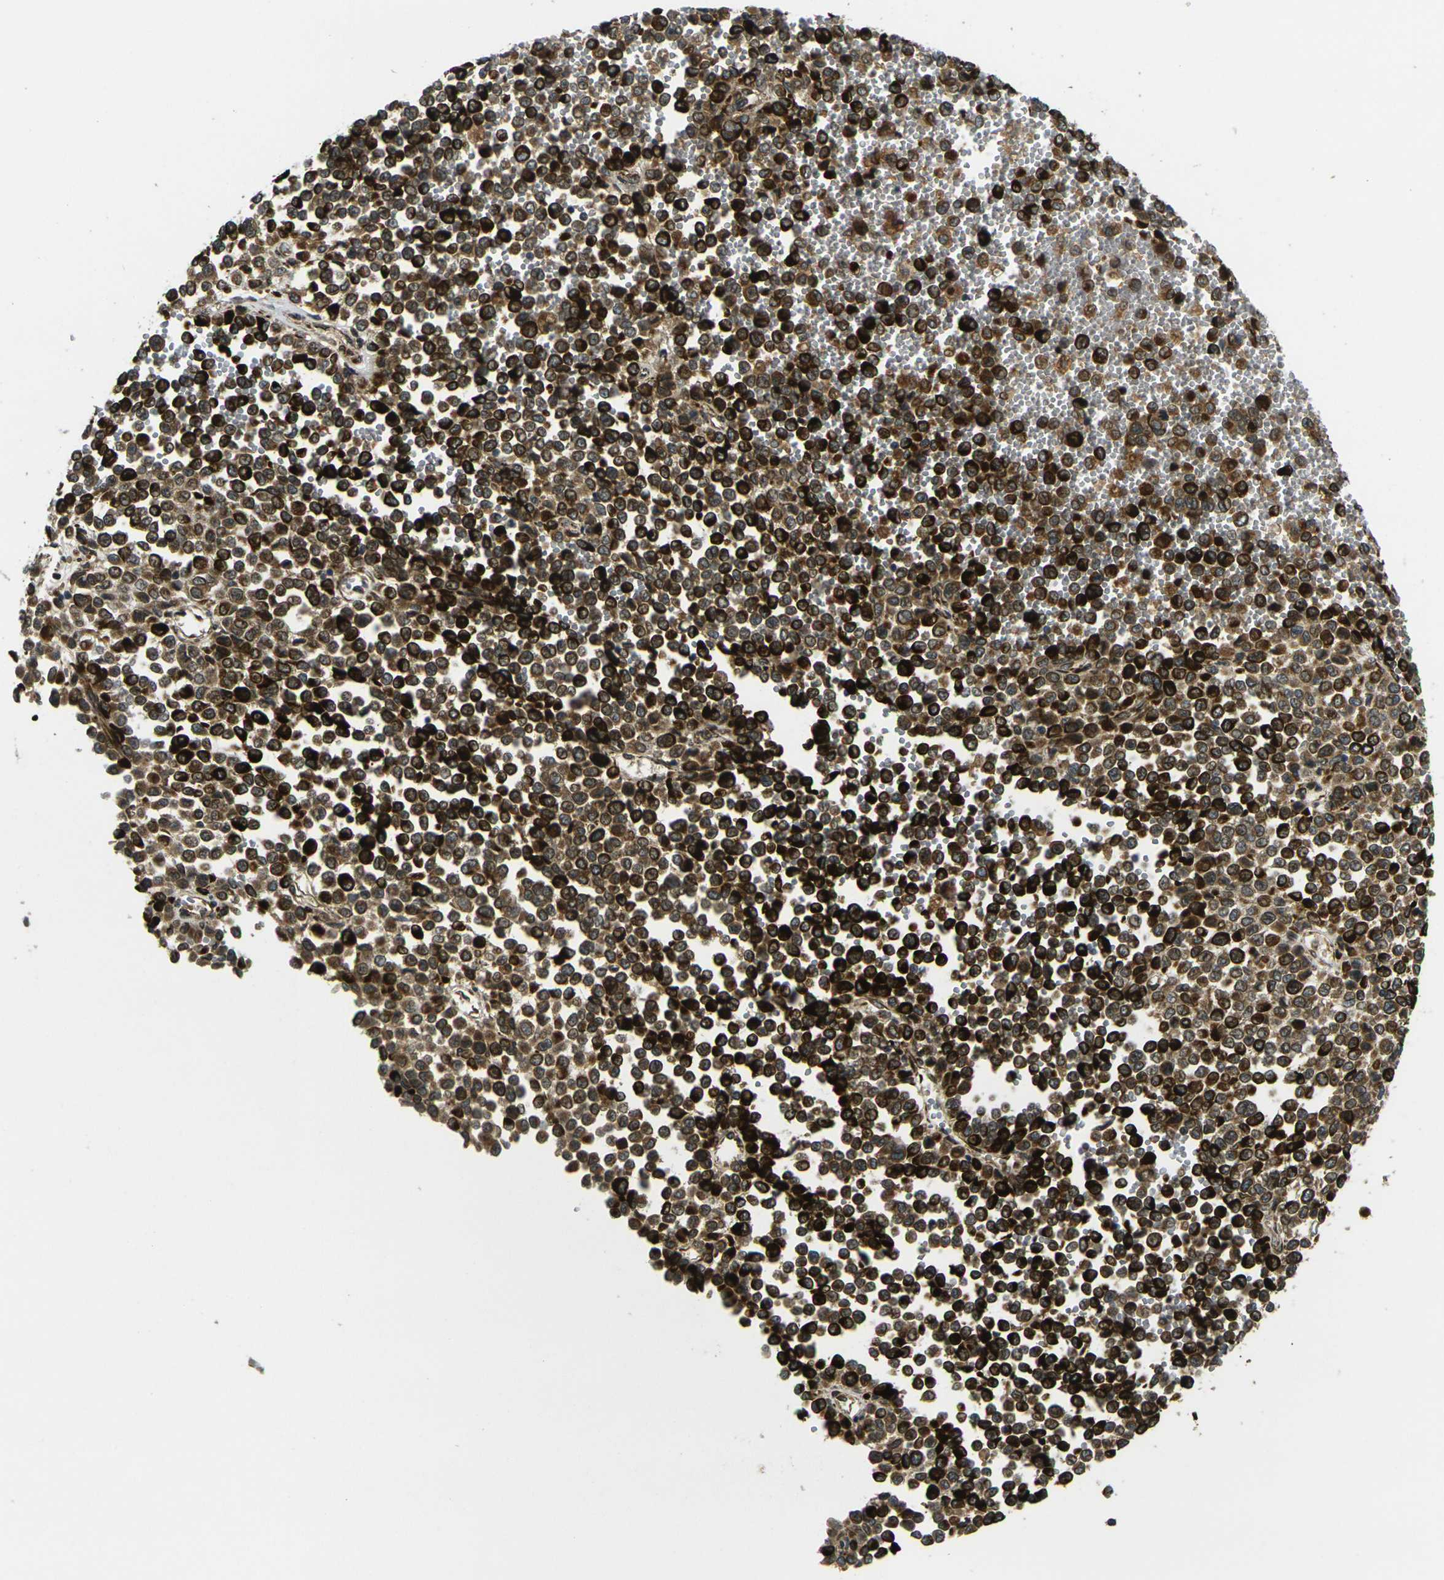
{"staining": {"intensity": "strong", "quantity": ">75%", "location": "cytoplasmic/membranous"}, "tissue": "melanoma", "cell_type": "Tumor cells", "image_type": "cancer", "snomed": [{"axis": "morphology", "description": "Malignant melanoma, Metastatic site"}, {"axis": "topography", "description": "Pancreas"}], "caption": "Immunohistochemistry (IHC) of human melanoma demonstrates high levels of strong cytoplasmic/membranous staining in approximately >75% of tumor cells.", "gene": "FUT11", "patient": {"sex": "female", "age": 30}}